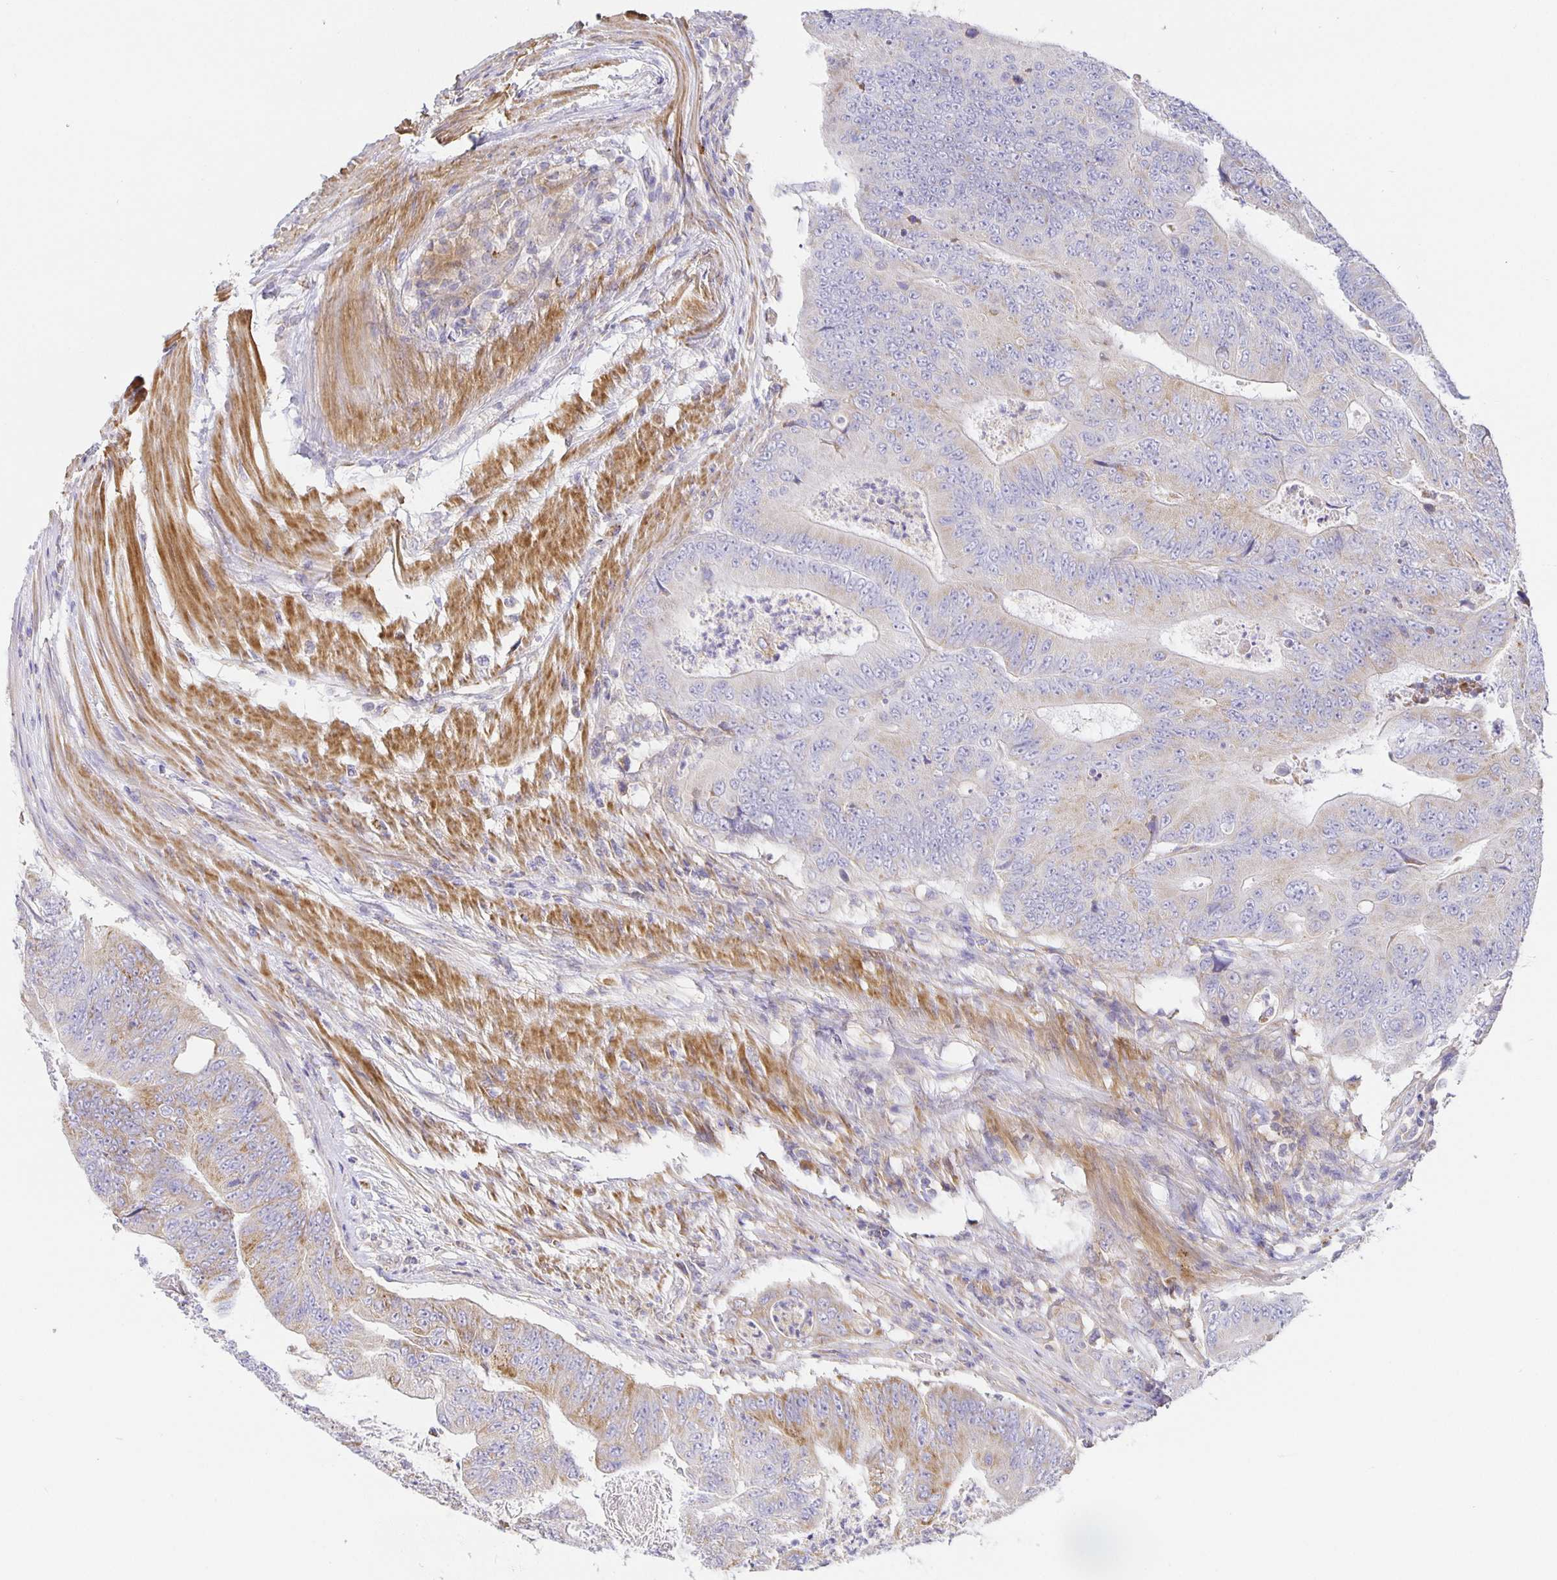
{"staining": {"intensity": "moderate", "quantity": "<25%", "location": "cytoplasmic/membranous"}, "tissue": "colorectal cancer", "cell_type": "Tumor cells", "image_type": "cancer", "snomed": [{"axis": "morphology", "description": "Adenocarcinoma, NOS"}, {"axis": "topography", "description": "Colon"}], "caption": "IHC image of neoplastic tissue: colorectal cancer stained using immunohistochemistry (IHC) displays low levels of moderate protein expression localized specifically in the cytoplasmic/membranous of tumor cells, appearing as a cytoplasmic/membranous brown color.", "gene": "FLRT3", "patient": {"sex": "female", "age": 48}}